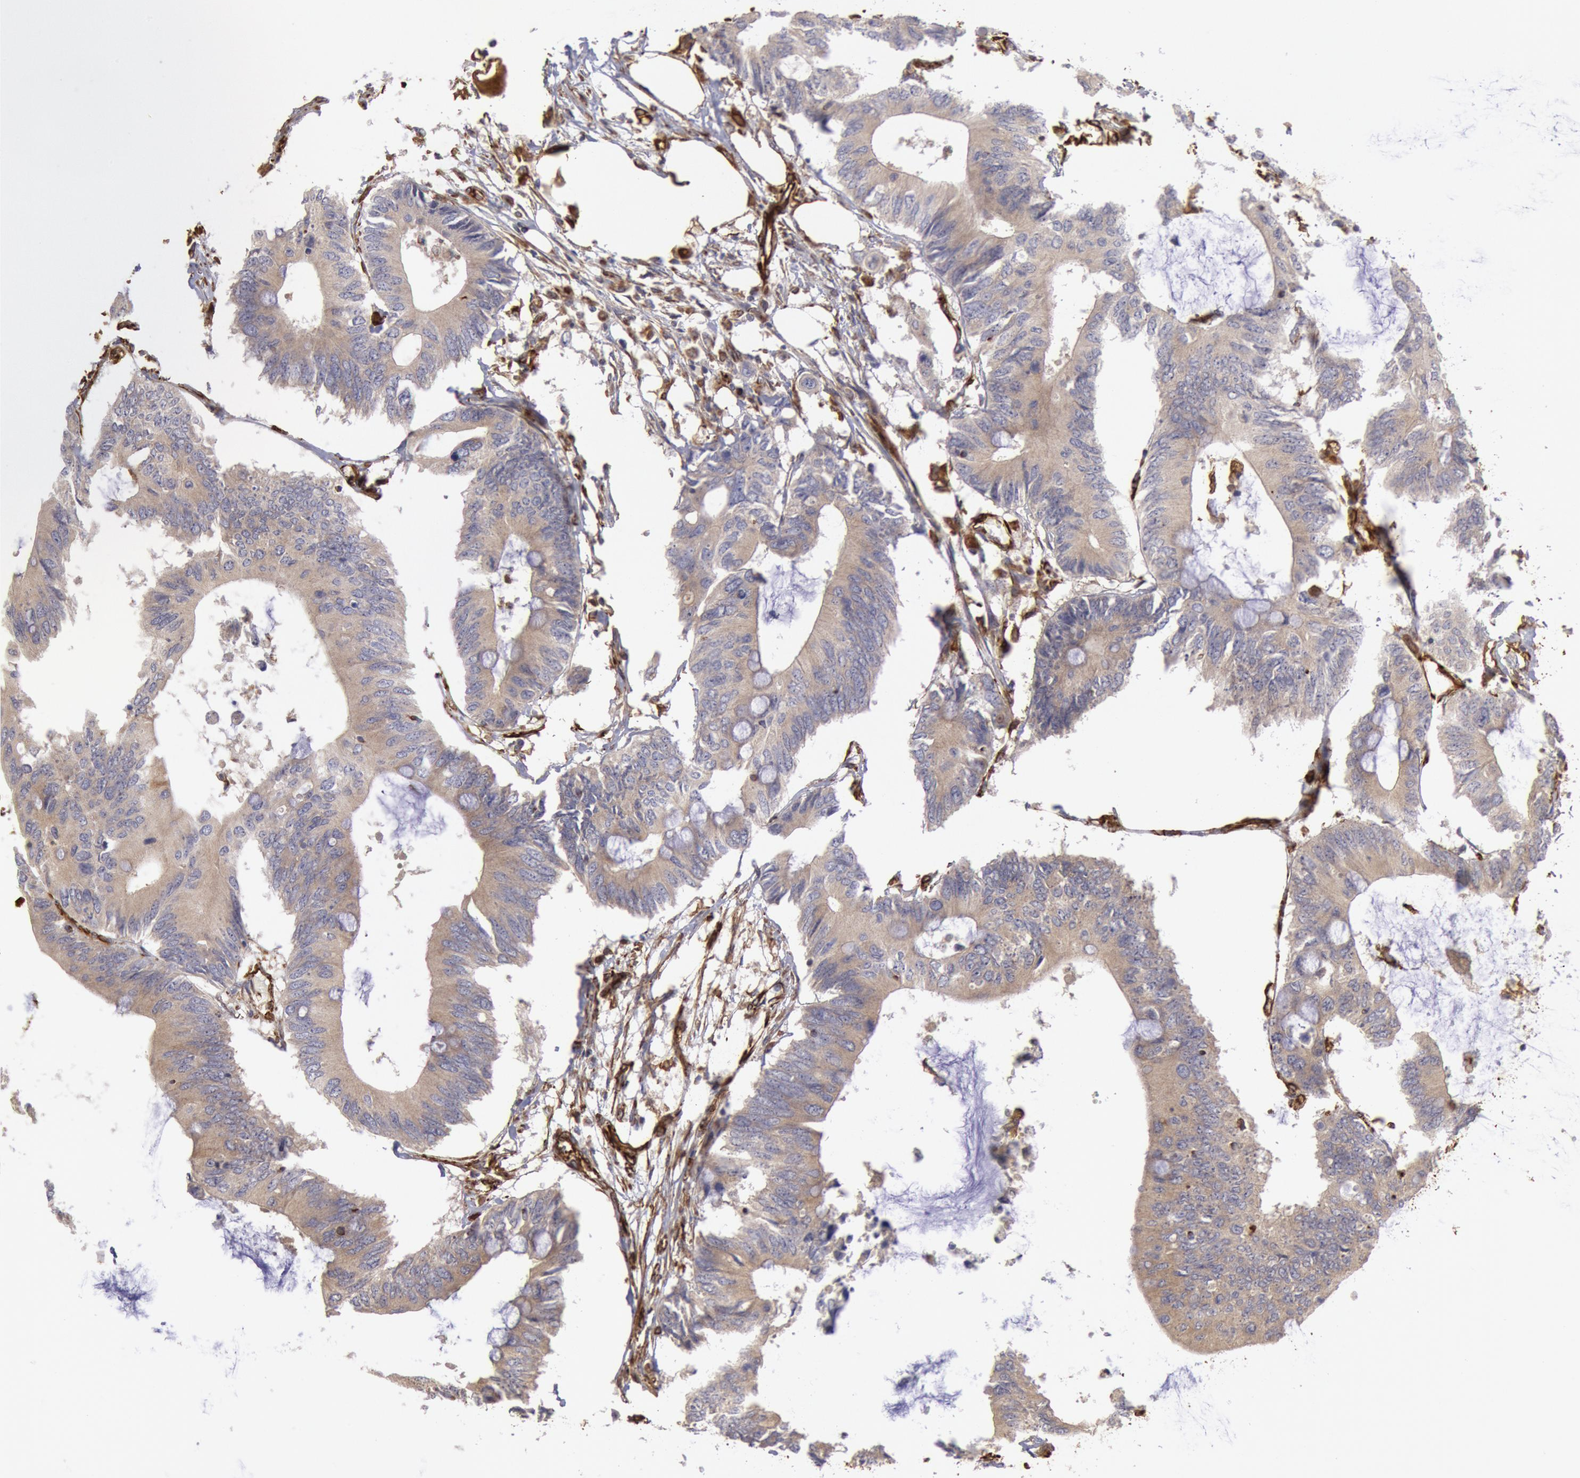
{"staining": {"intensity": "weak", "quantity": ">75%", "location": "cytoplasmic/membranous"}, "tissue": "colorectal cancer", "cell_type": "Tumor cells", "image_type": "cancer", "snomed": [{"axis": "morphology", "description": "Adenocarcinoma, NOS"}, {"axis": "topography", "description": "Colon"}], "caption": "Human colorectal cancer (adenocarcinoma) stained with a brown dye demonstrates weak cytoplasmic/membranous positive staining in approximately >75% of tumor cells.", "gene": "RNF139", "patient": {"sex": "male", "age": 71}}